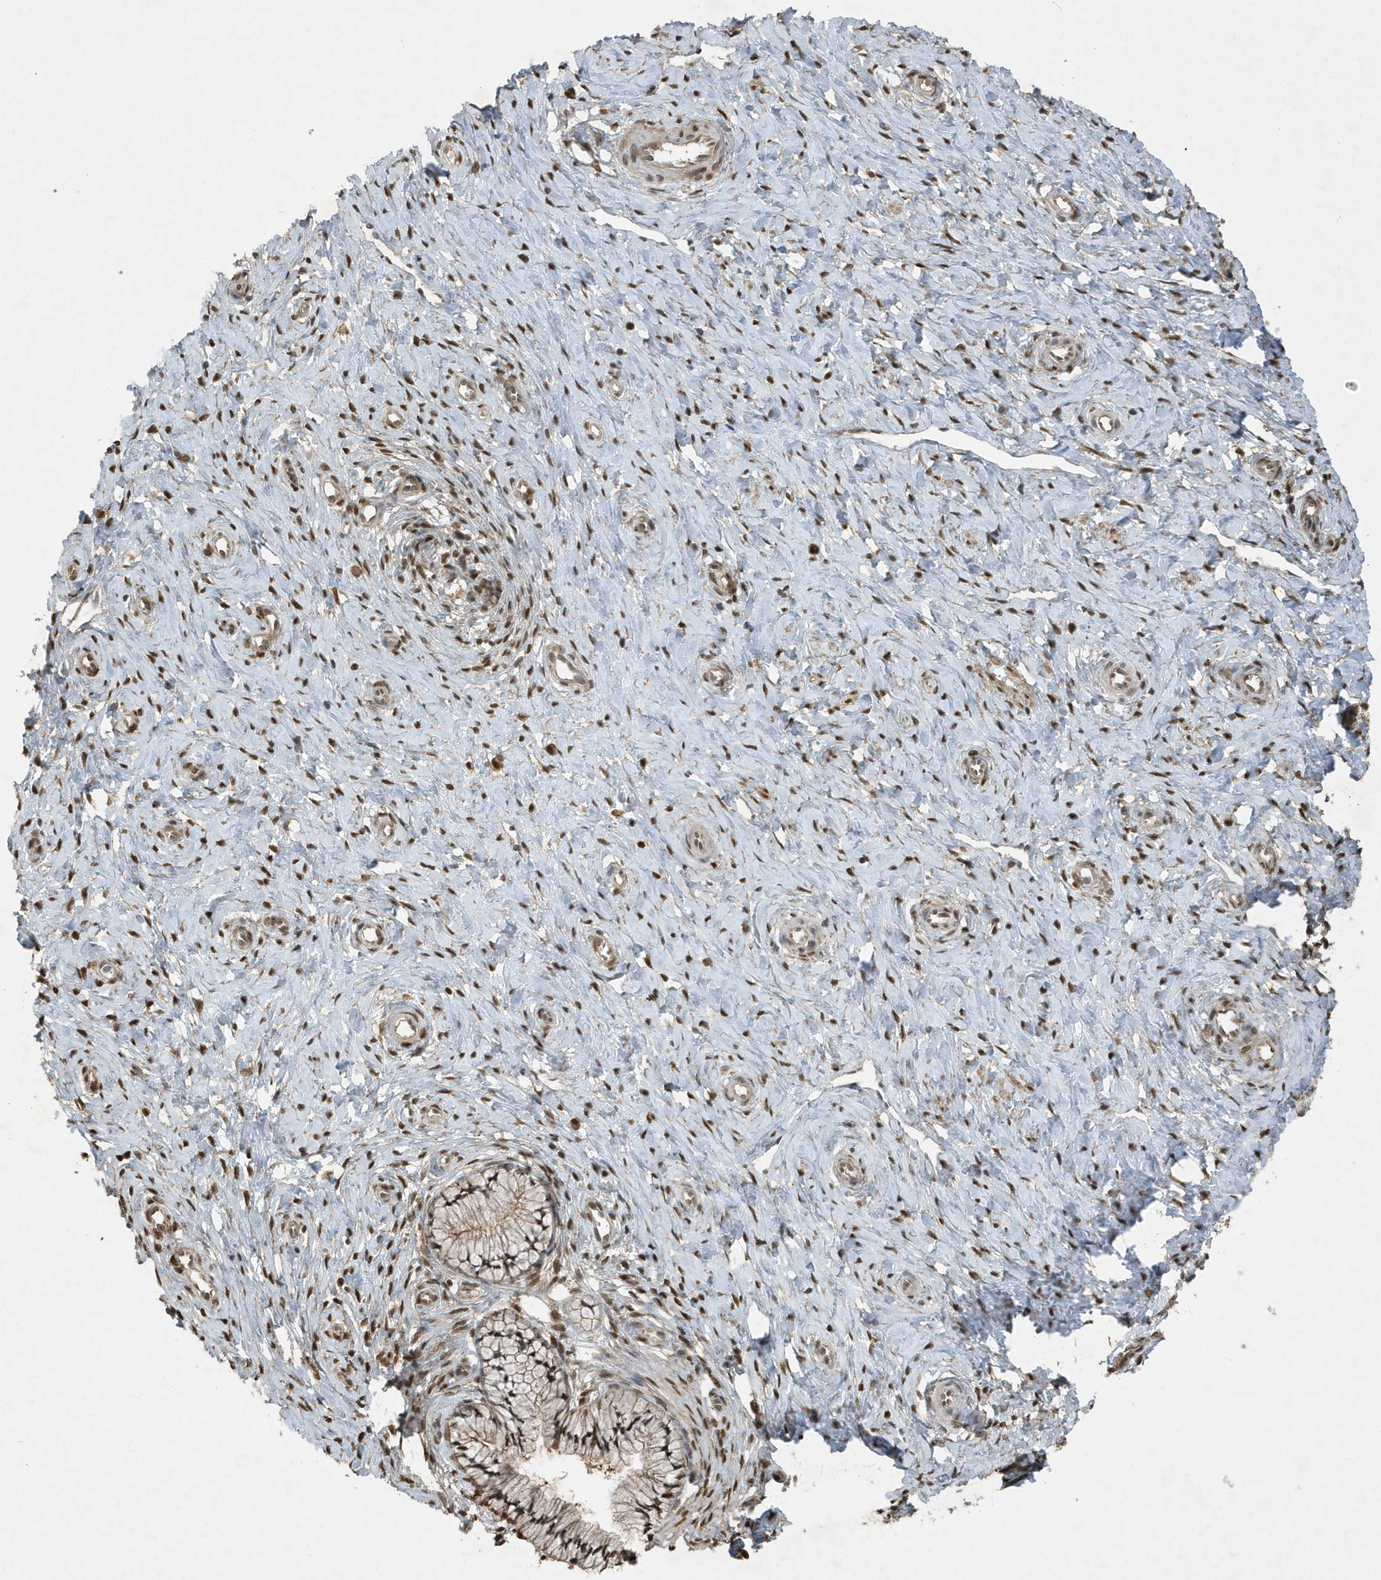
{"staining": {"intensity": "moderate", "quantity": ">75%", "location": "cytoplasmic/membranous,nuclear"}, "tissue": "cervix", "cell_type": "Glandular cells", "image_type": "normal", "snomed": [{"axis": "morphology", "description": "Normal tissue, NOS"}, {"axis": "topography", "description": "Cervix"}], "caption": "Protein staining shows moderate cytoplasmic/membranous,nuclear expression in about >75% of glandular cells in unremarkable cervix. Immunohistochemistry (ihc) stains the protein of interest in brown and the nuclei are stained blue.", "gene": "HSPA1A", "patient": {"sex": "female", "age": 36}}